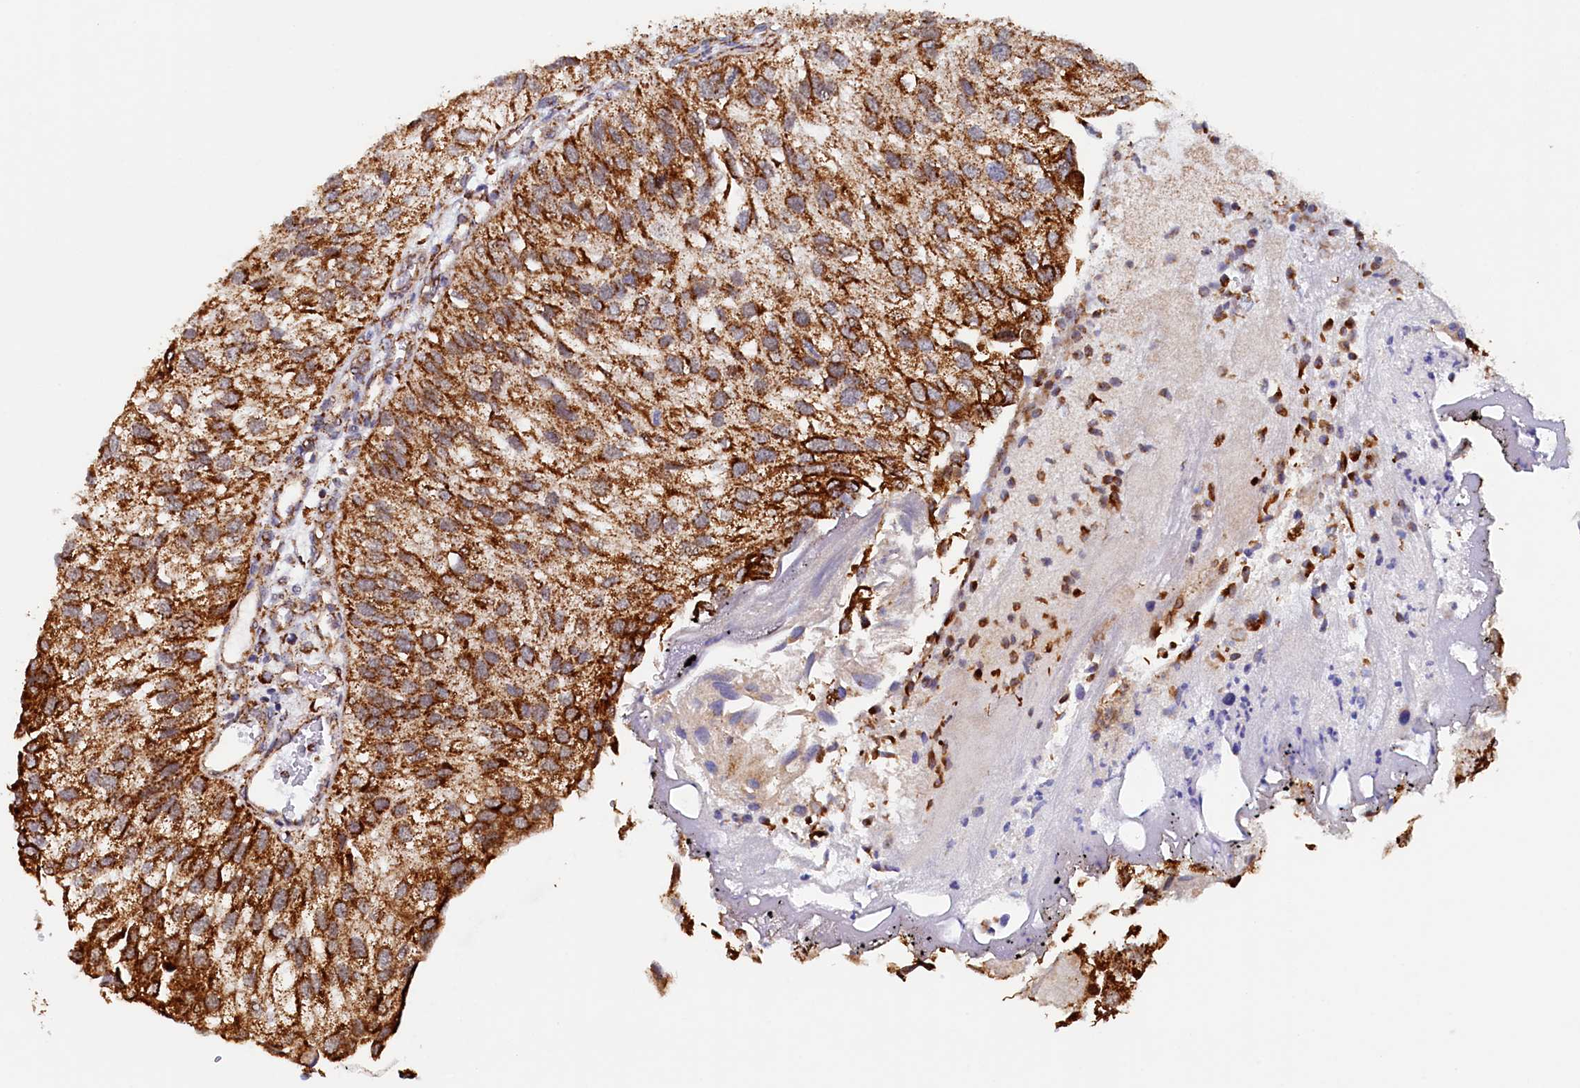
{"staining": {"intensity": "strong", "quantity": ">75%", "location": "cytoplasmic/membranous"}, "tissue": "urothelial cancer", "cell_type": "Tumor cells", "image_type": "cancer", "snomed": [{"axis": "morphology", "description": "Urothelial carcinoma, Low grade"}, {"axis": "topography", "description": "Urinary bladder"}], "caption": "Tumor cells reveal high levels of strong cytoplasmic/membranous staining in approximately >75% of cells in urothelial cancer.", "gene": "UBE3B", "patient": {"sex": "female", "age": 89}}